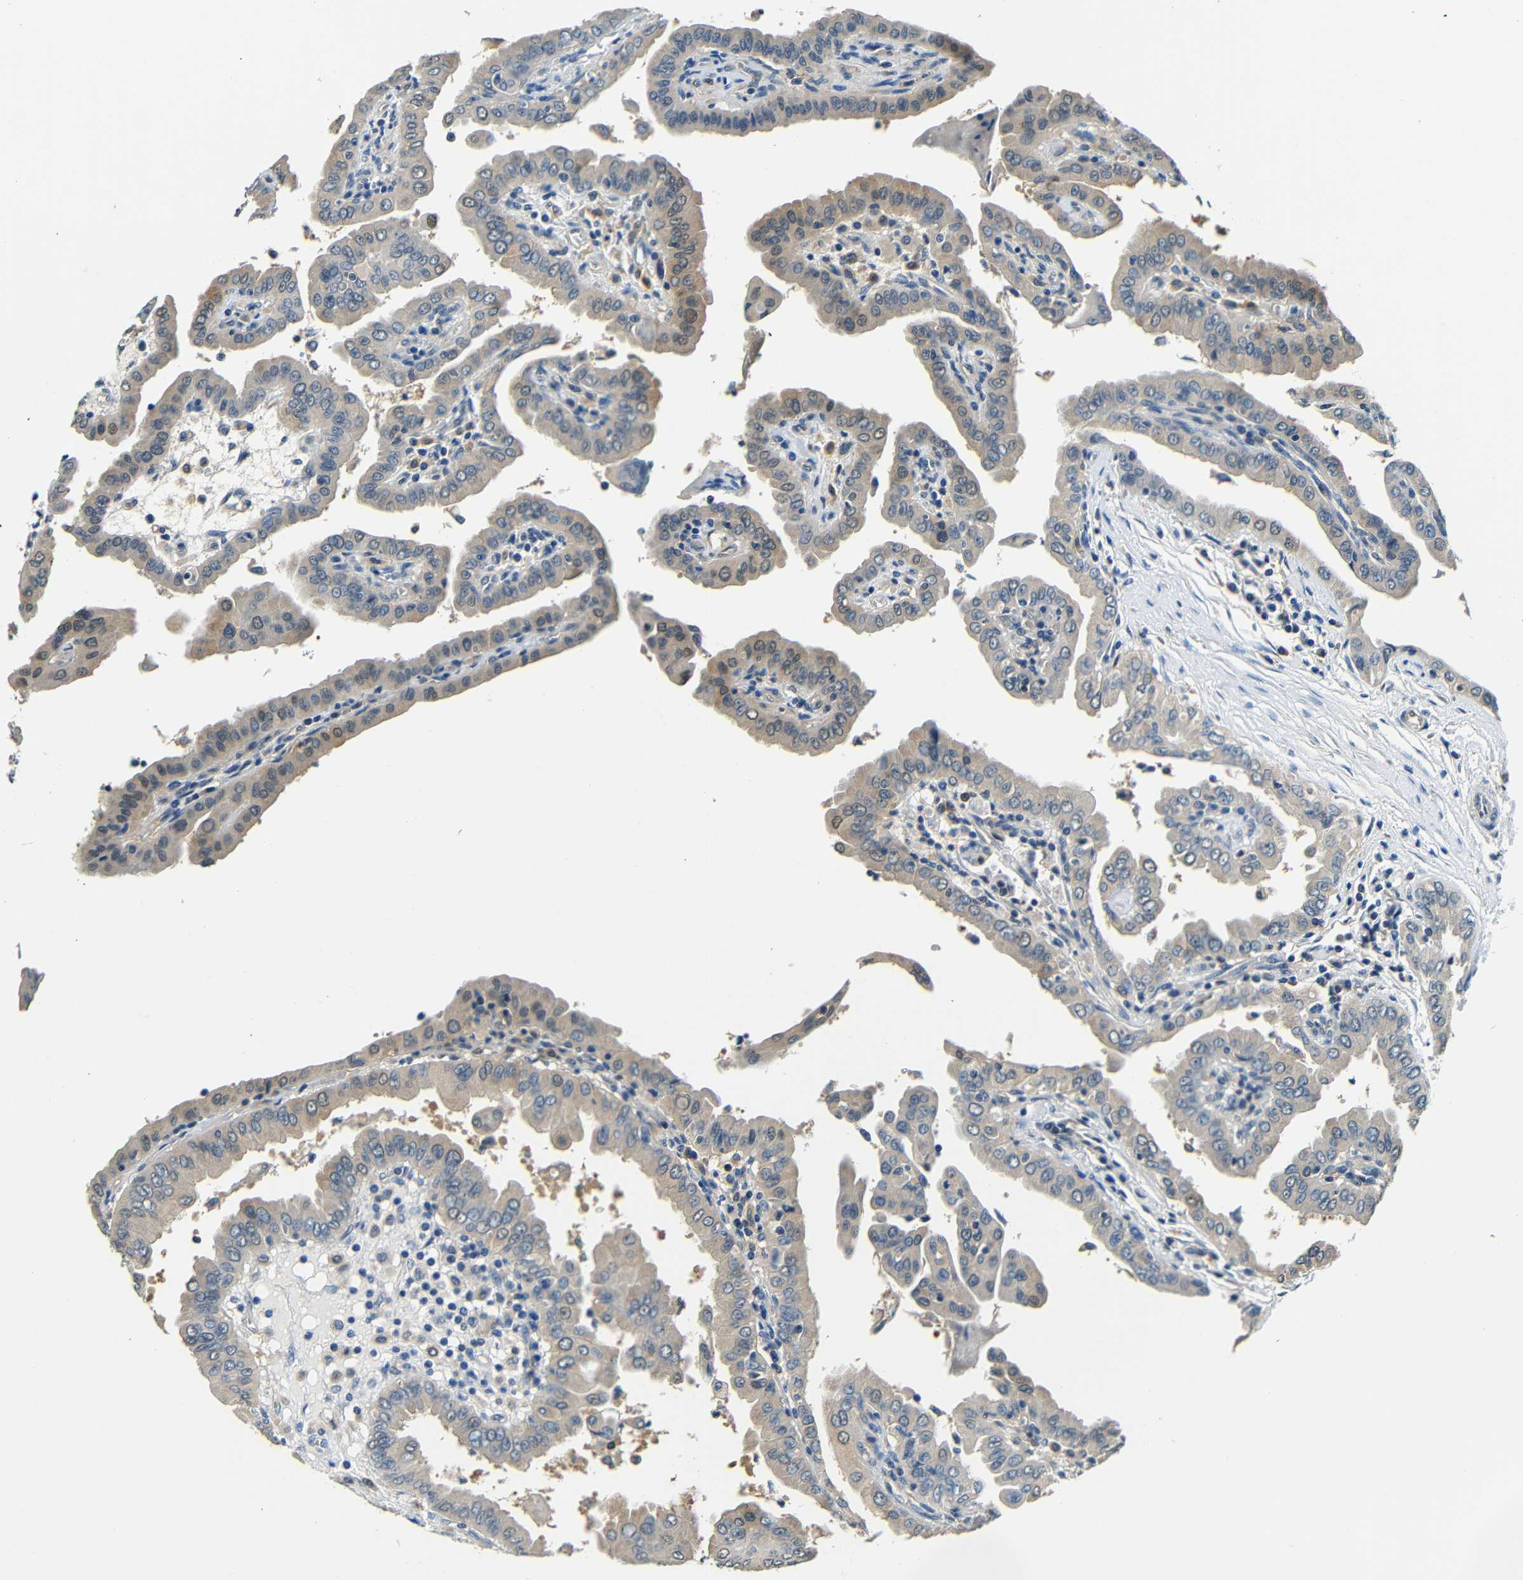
{"staining": {"intensity": "weak", "quantity": "25%-75%", "location": "cytoplasmic/membranous"}, "tissue": "thyroid cancer", "cell_type": "Tumor cells", "image_type": "cancer", "snomed": [{"axis": "morphology", "description": "Papillary adenocarcinoma, NOS"}, {"axis": "topography", "description": "Thyroid gland"}], "caption": "Immunohistochemistry (IHC) of human thyroid cancer (papillary adenocarcinoma) exhibits low levels of weak cytoplasmic/membranous staining in approximately 25%-75% of tumor cells. (DAB (3,3'-diaminobenzidine) = brown stain, brightfield microscopy at high magnification).", "gene": "ADAP1", "patient": {"sex": "male", "age": 33}}